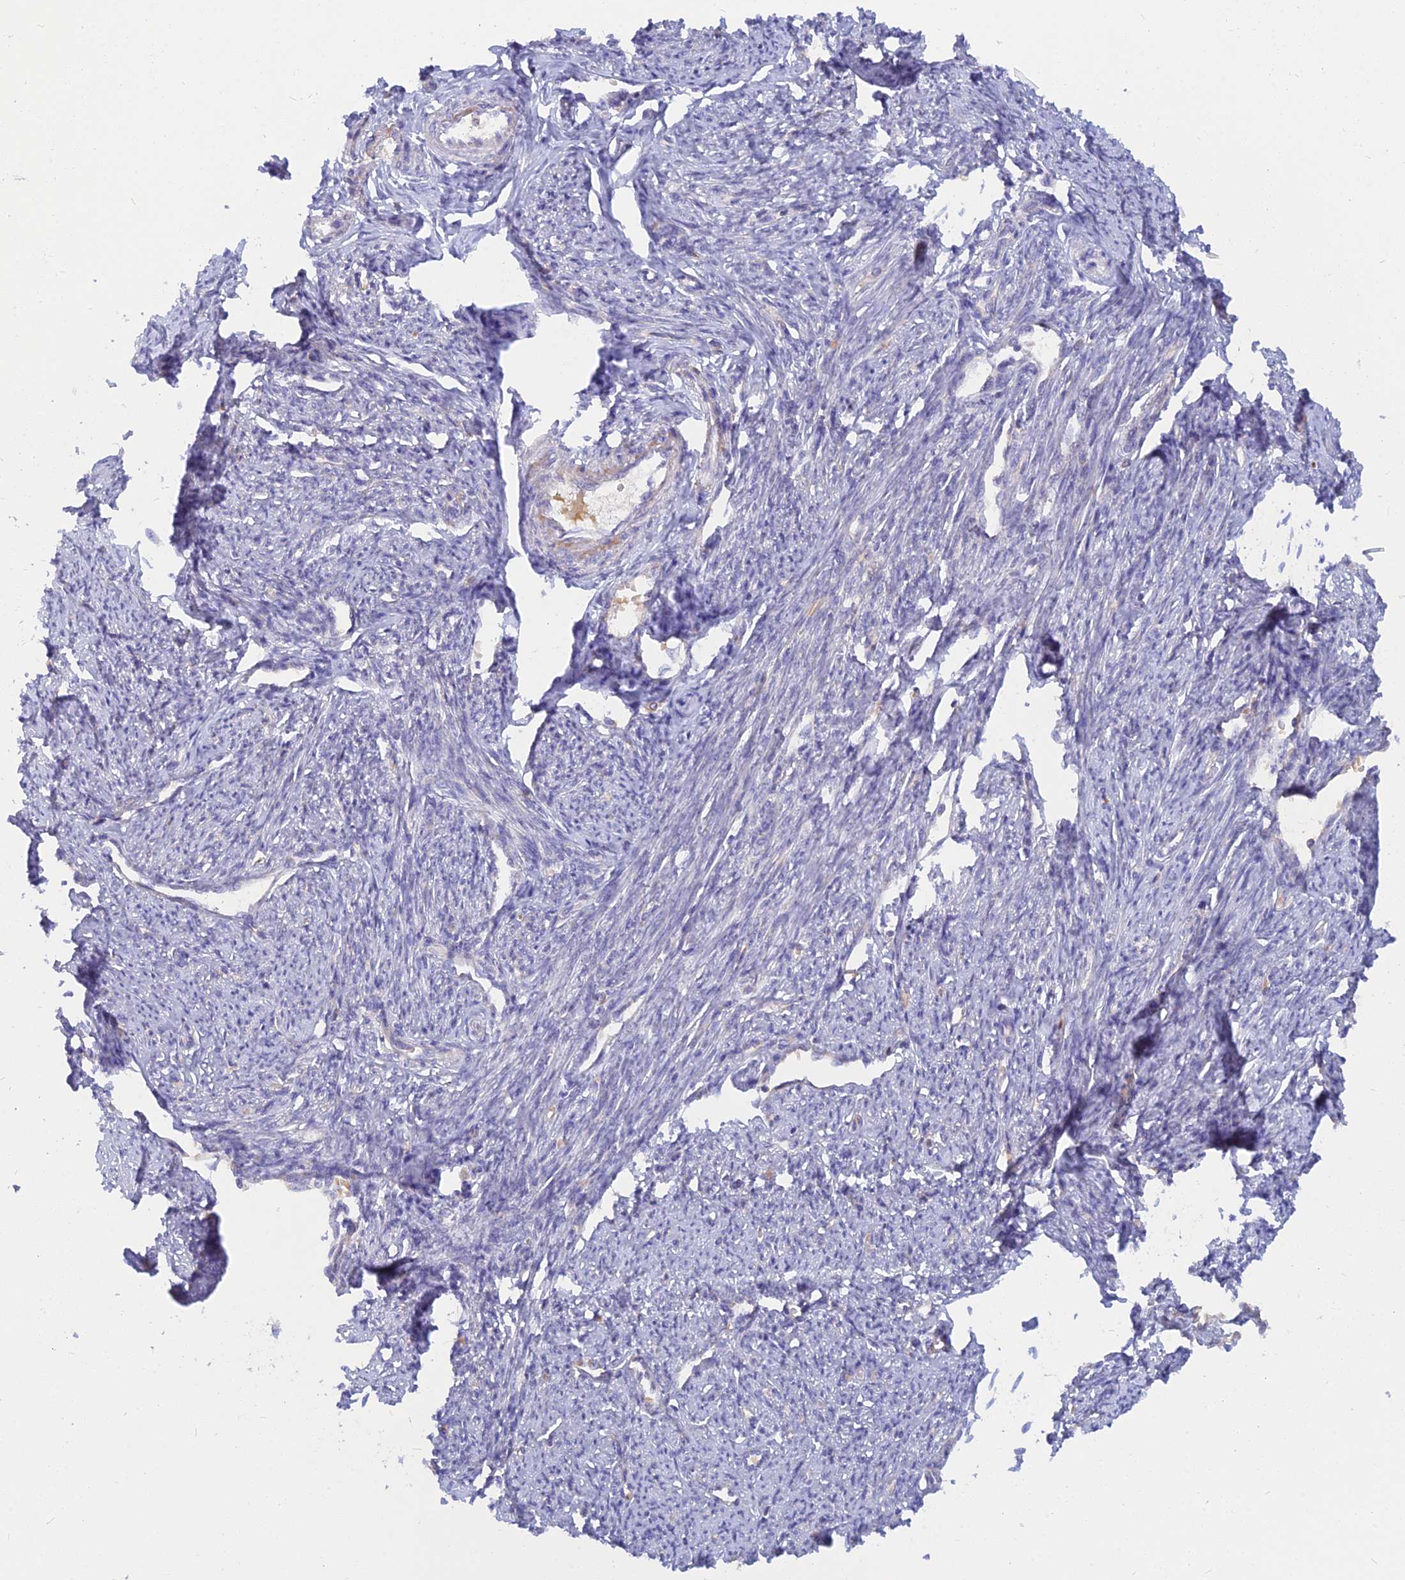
{"staining": {"intensity": "negative", "quantity": "none", "location": "none"}, "tissue": "smooth muscle", "cell_type": "Smooth muscle cells", "image_type": "normal", "snomed": [{"axis": "morphology", "description": "Normal tissue, NOS"}, {"axis": "topography", "description": "Smooth muscle"}, {"axis": "topography", "description": "Uterus"}], "caption": "High magnification brightfield microscopy of benign smooth muscle stained with DAB (3,3'-diaminobenzidine) (brown) and counterstained with hematoxylin (blue): smooth muscle cells show no significant positivity.", "gene": "CACNA1B", "patient": {"sex": "female", "age": 59}}